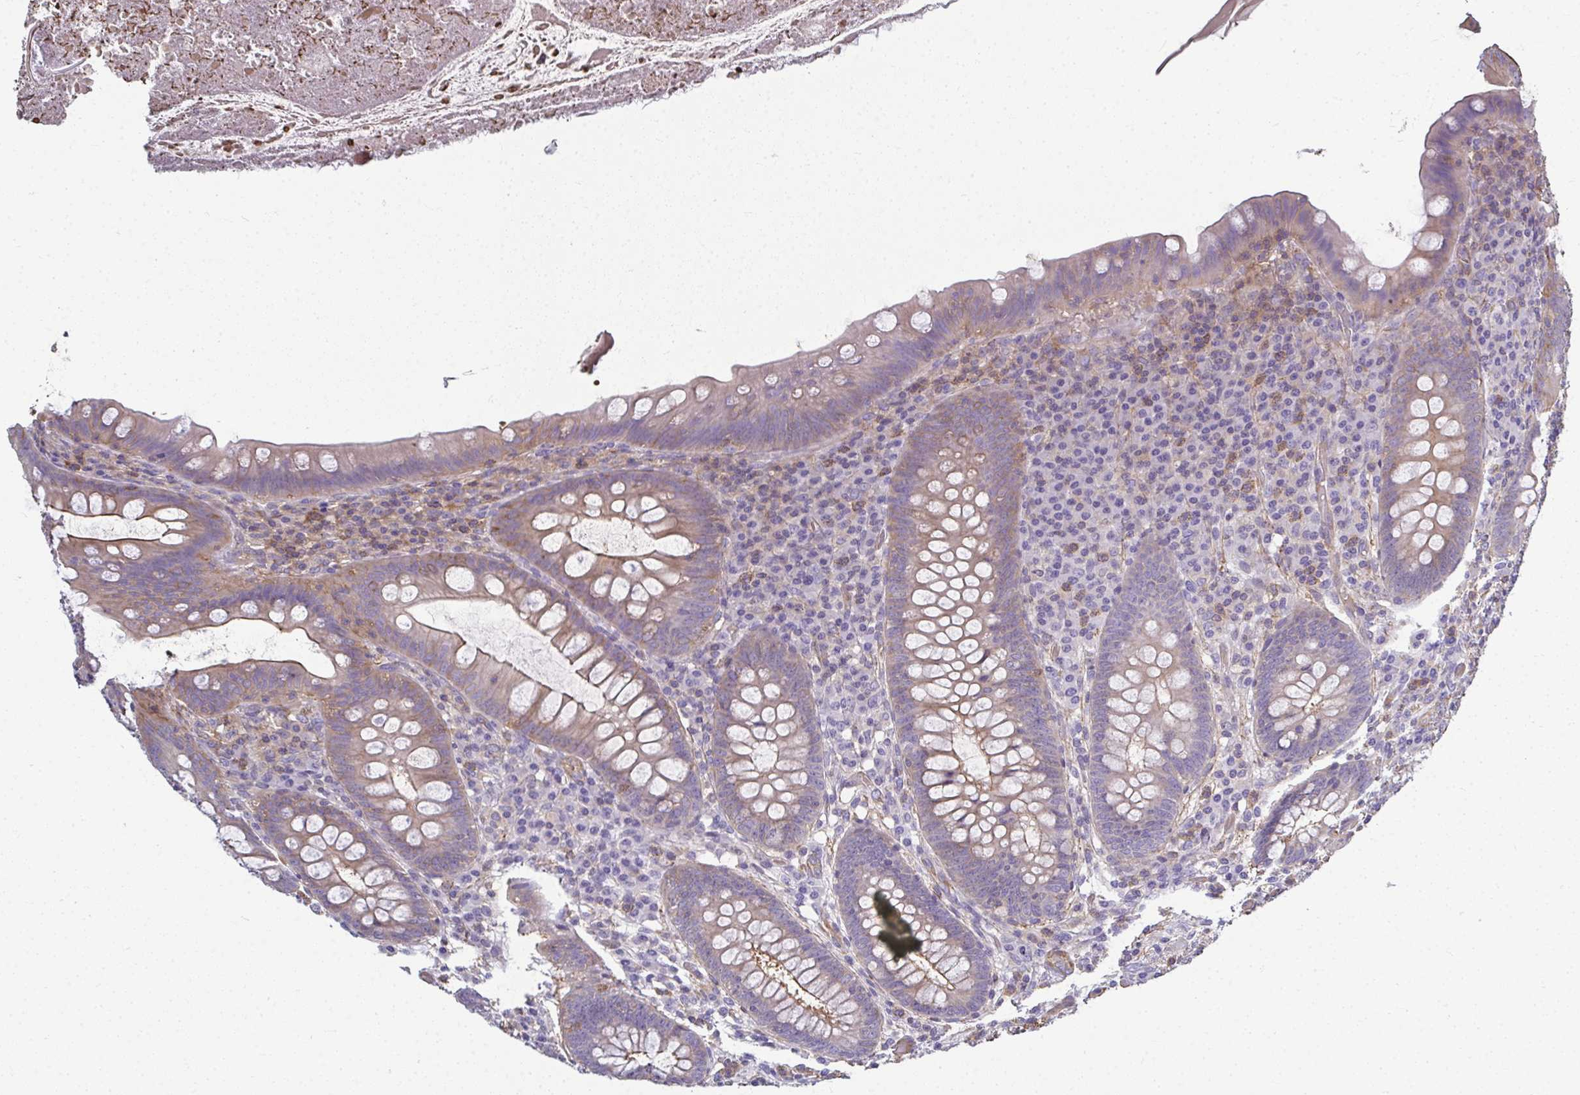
{"staining": {"intensity": "weak", "quantity": ">75%", "location": "cytoplasmic/membranous"}, "tissue": "appendix", "cell_type": "Glandular cells", "image_type": "normal", "snomed": [{"axis": "morphology", "description": "Normal tissue, NOS"}, {"axis": "topography", "description": "Appendix"}], "caption": "Appendix stained with IHC shows weak cytoplasmic/membranous staining in approximately >75% of glandular cells.", "gene": "MYL1", "patient": {"sex": "male", "age": 71}}